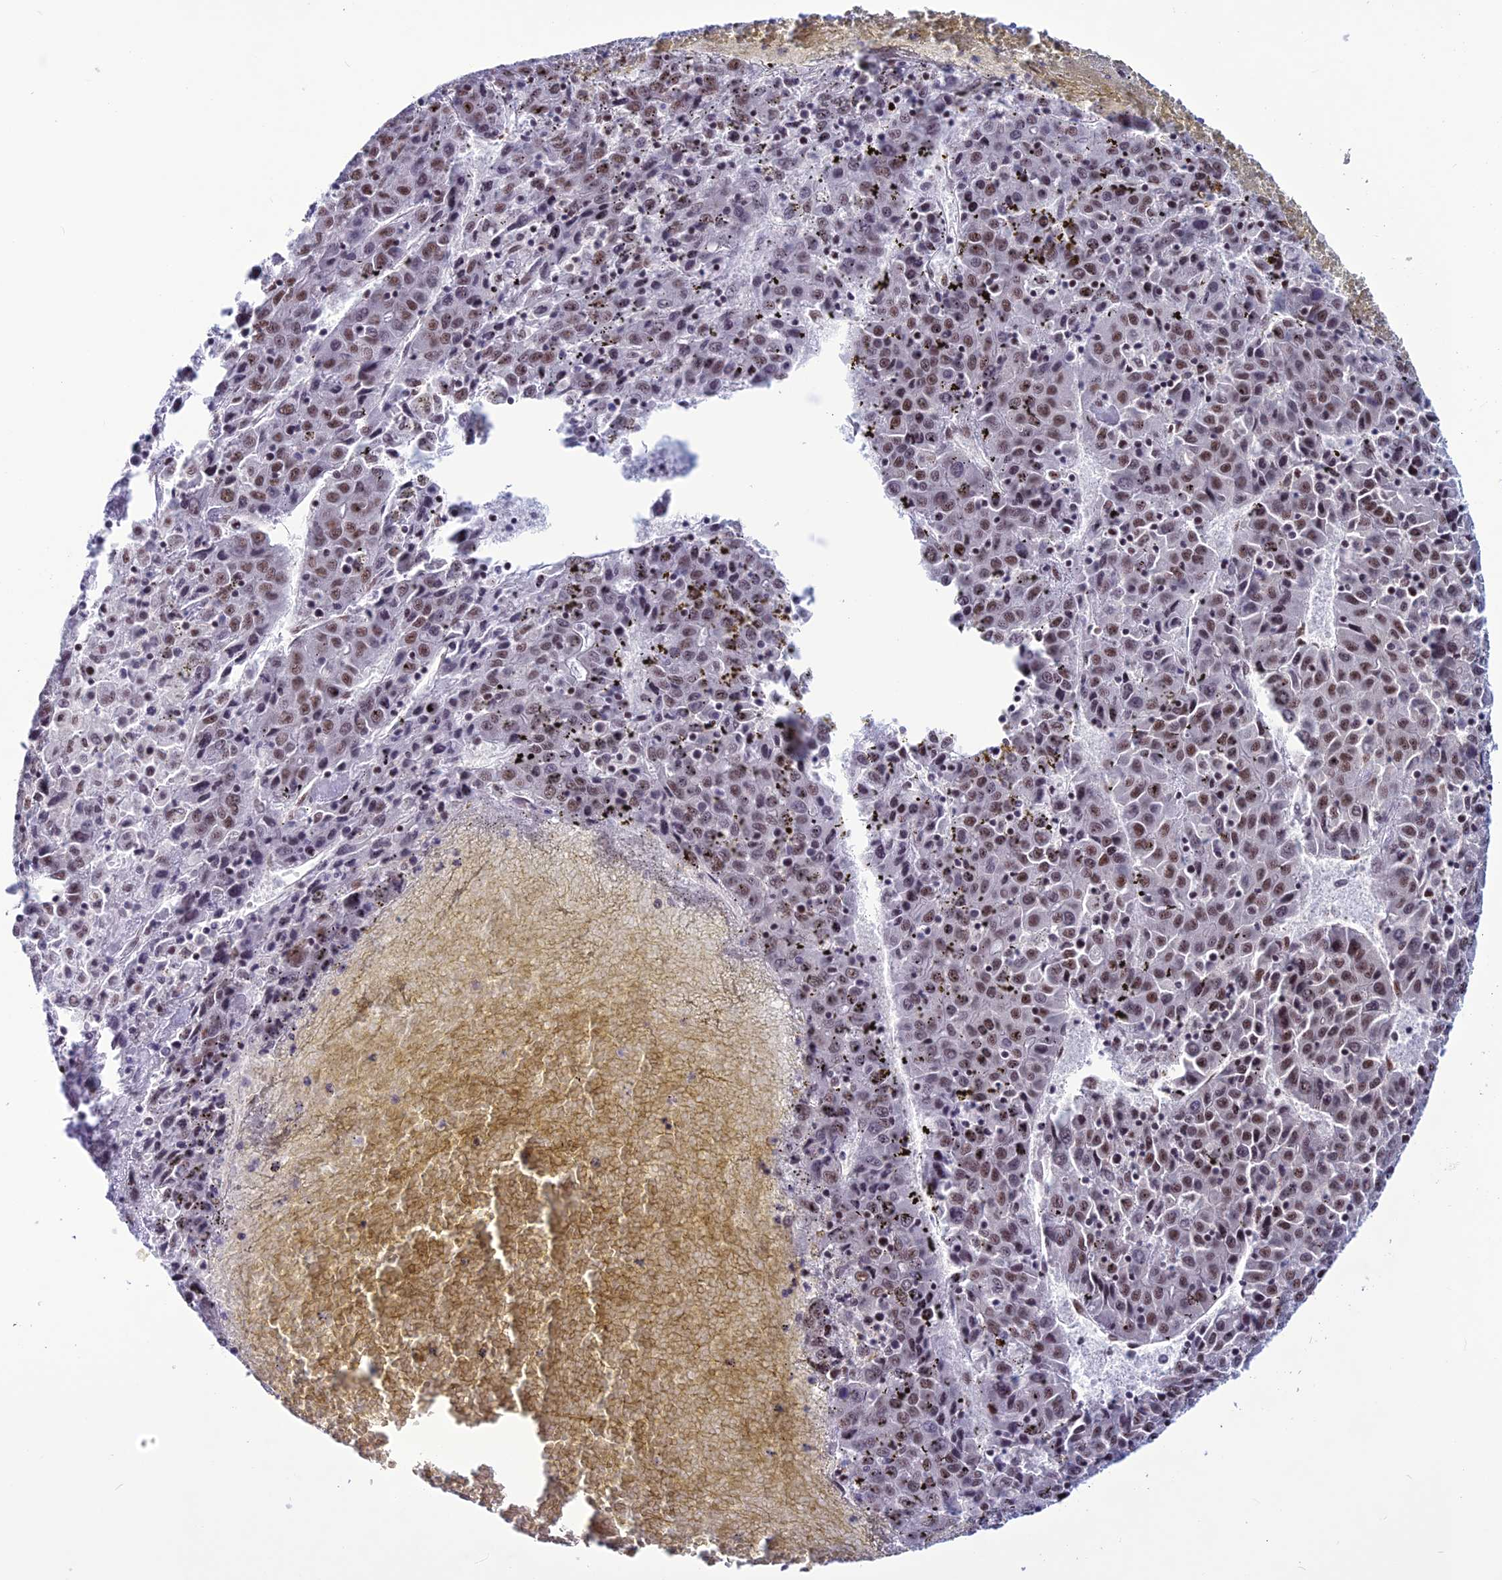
{"staining": {"intensity": "moderate", "quantity": ">75%", "location": "nuclear"}, "tissue": "liver cancer", "cell_type": "Tumor cells", "image_type": "cancer", "snomed": [{"axis": "morphology", "description": "Carcinoma, Hepatocellular, NOS"}, {"axis": "topography", "description": "Liver"}], "caption": "Protein expression analysis of liver hepatocellular carcinoma shows moderate nuclear positivity in approximately >75% of tumor cells.", "gene": "U2AF1", "patient": {"sex": "female", "age": 53}}